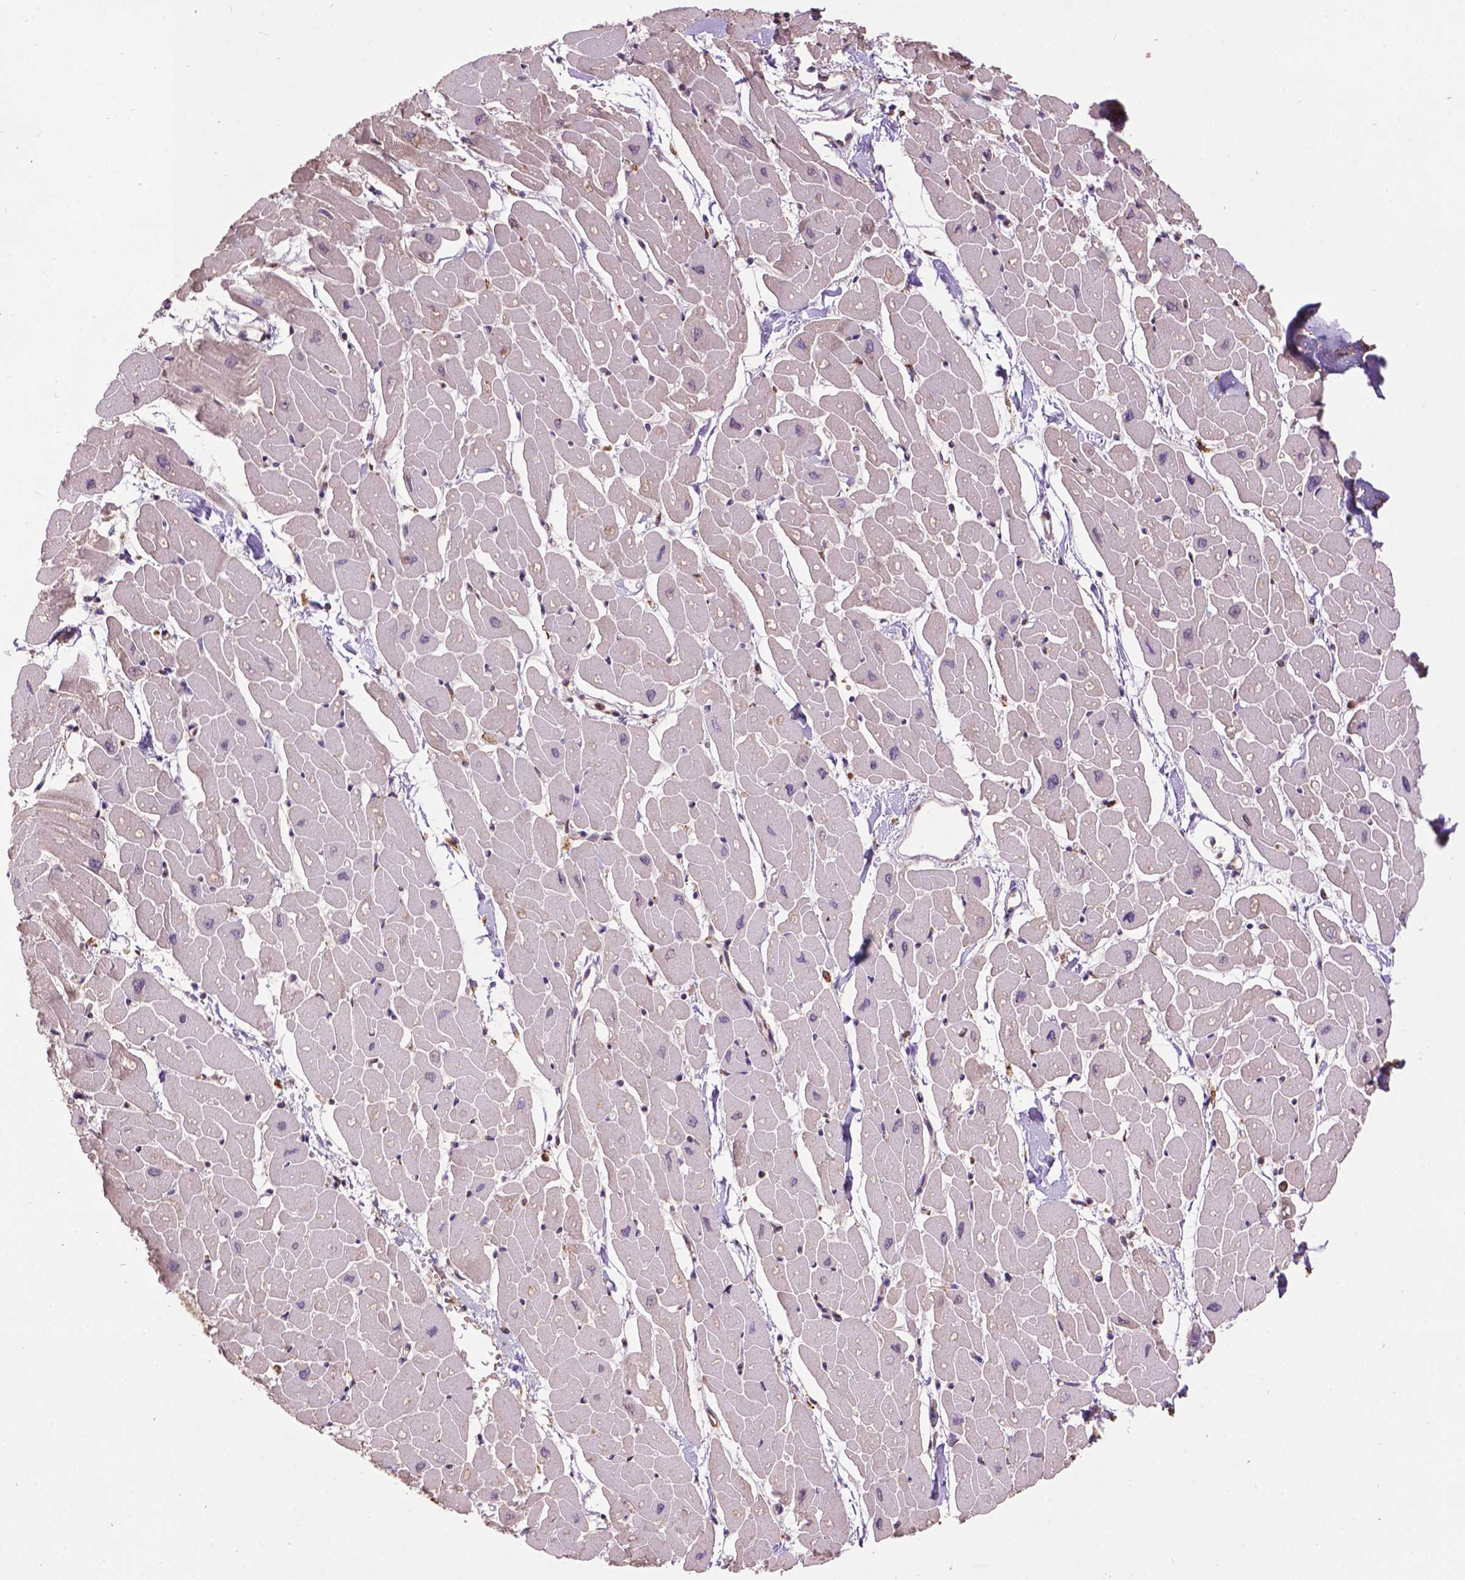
{"staining": {"intensity": "weak", "quantity": "25%-75%", "location": "cytoplasmic/membranous"}, "tissue": "heart muscle", "cell_type": "Cardiomyocytes", "image_type": "normal", "snomed": [{"axis": "morphology", "description": "Normal tissue, NOS"}, {"axis": "topography", "description": "Heart"}], "caption": "This micrograph exhibits benign heart muscle stained with immunohistochemistry to label a protein in brown. The cytoplasmic/membranous of cardiomyocytes show weak positivity for the protein. Nuclei are counter-stained blue.", "gene": "PPP2R5E", "patient": {"sex": "male", "age": 57}}